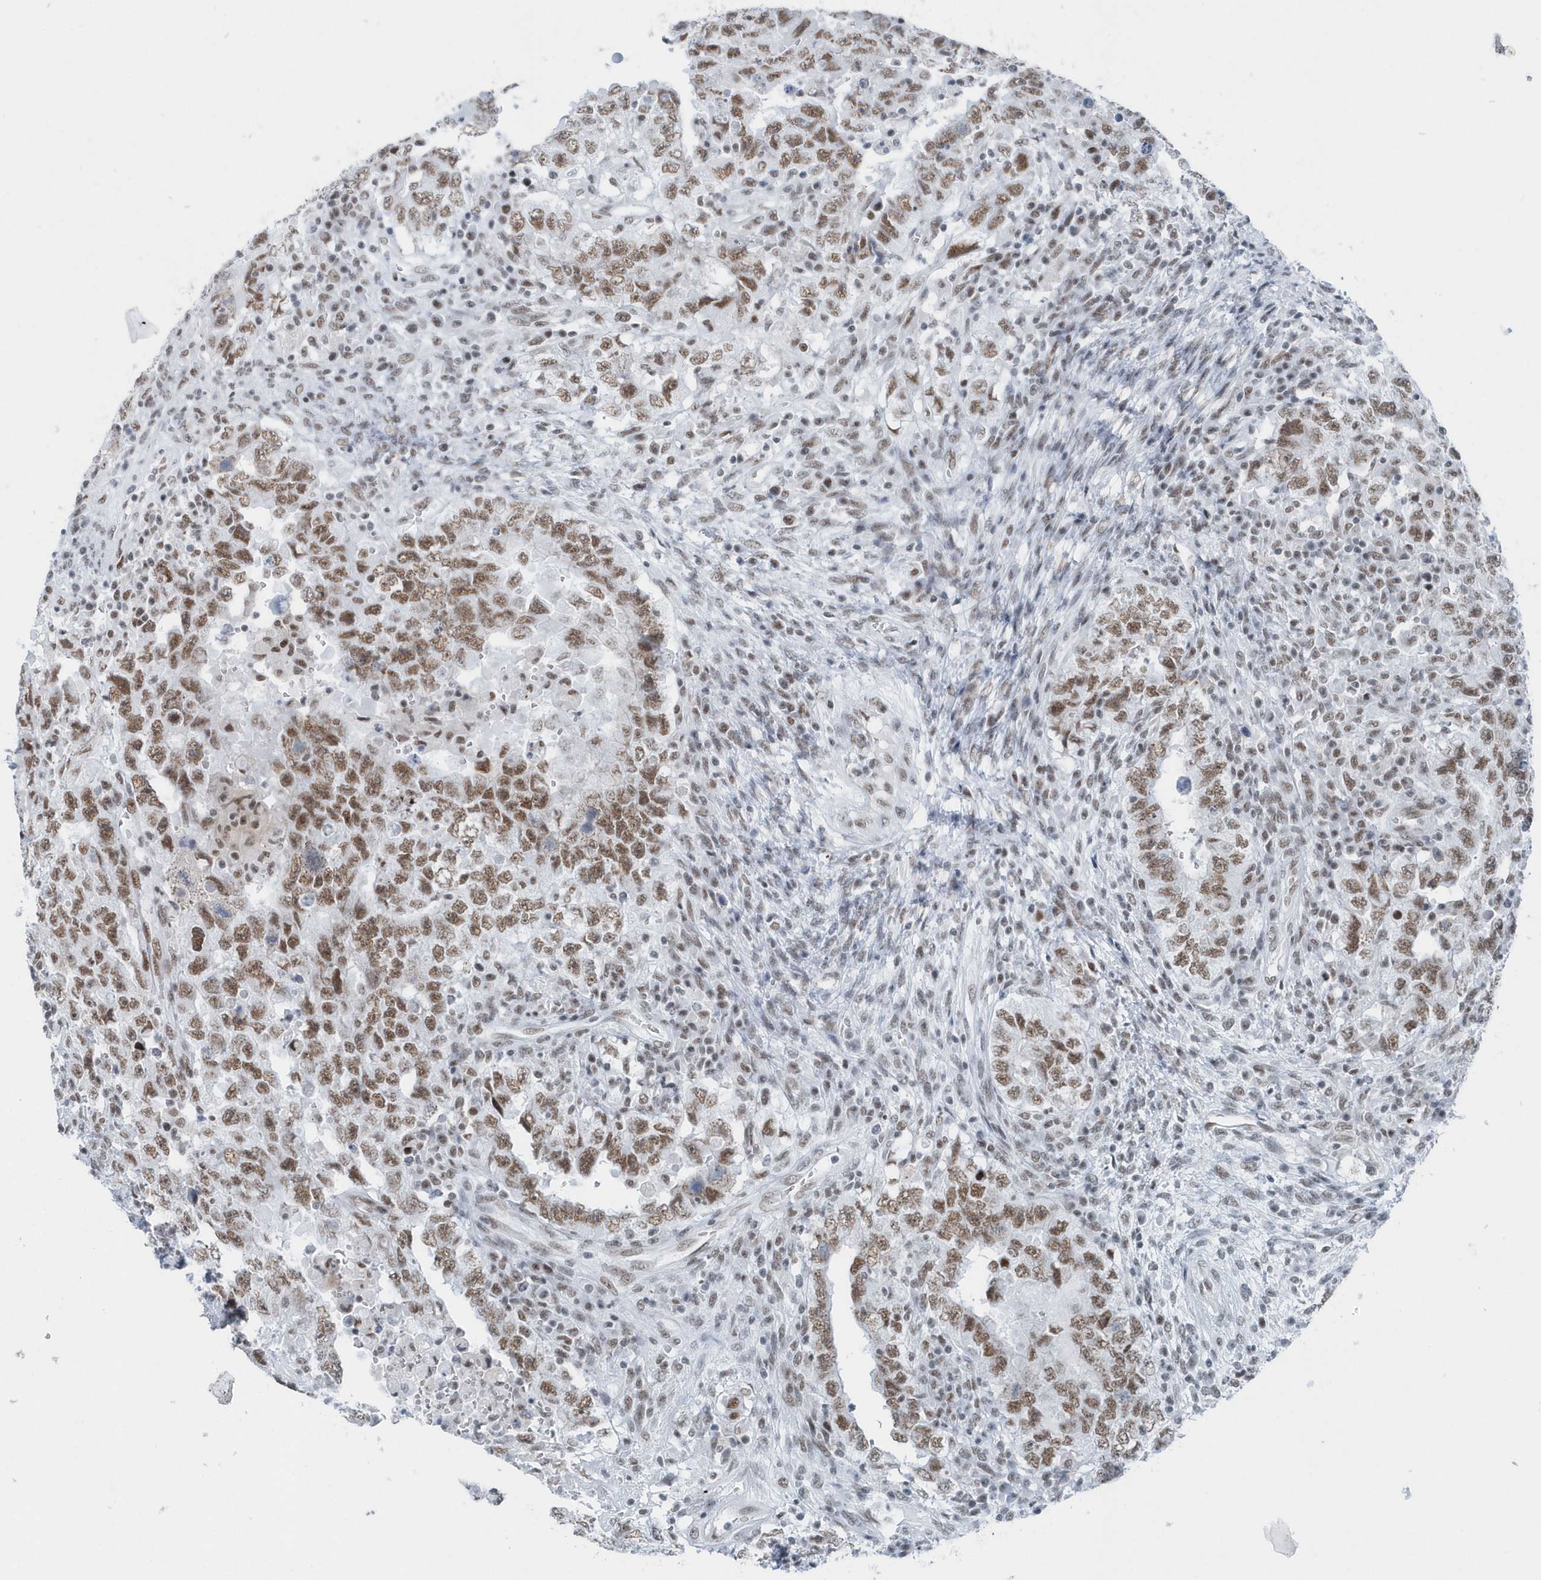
{"staining": {"intensity": "moderate", "quantity": ">75%", "location": "nuclear"}, "tissue": "testis cancer", "cell_type": "Tumor cells", "image_type": "cancer", "snomed": [{"axis": "morphology", "description": "Carcinoma, Embryonal, NOS"}, {"axis": "topography", "description": "Testis"}], "caption": "Testis embryonal carcinoma was stained to show a protein in brown. There is medium levels of moderate nuclear staining in approximately >75% of tumor cells. (IHC, brightfield microscopy, high magnification).", "gene": "FIP1L1", "patient": {"sex": "male", "age": 26}}